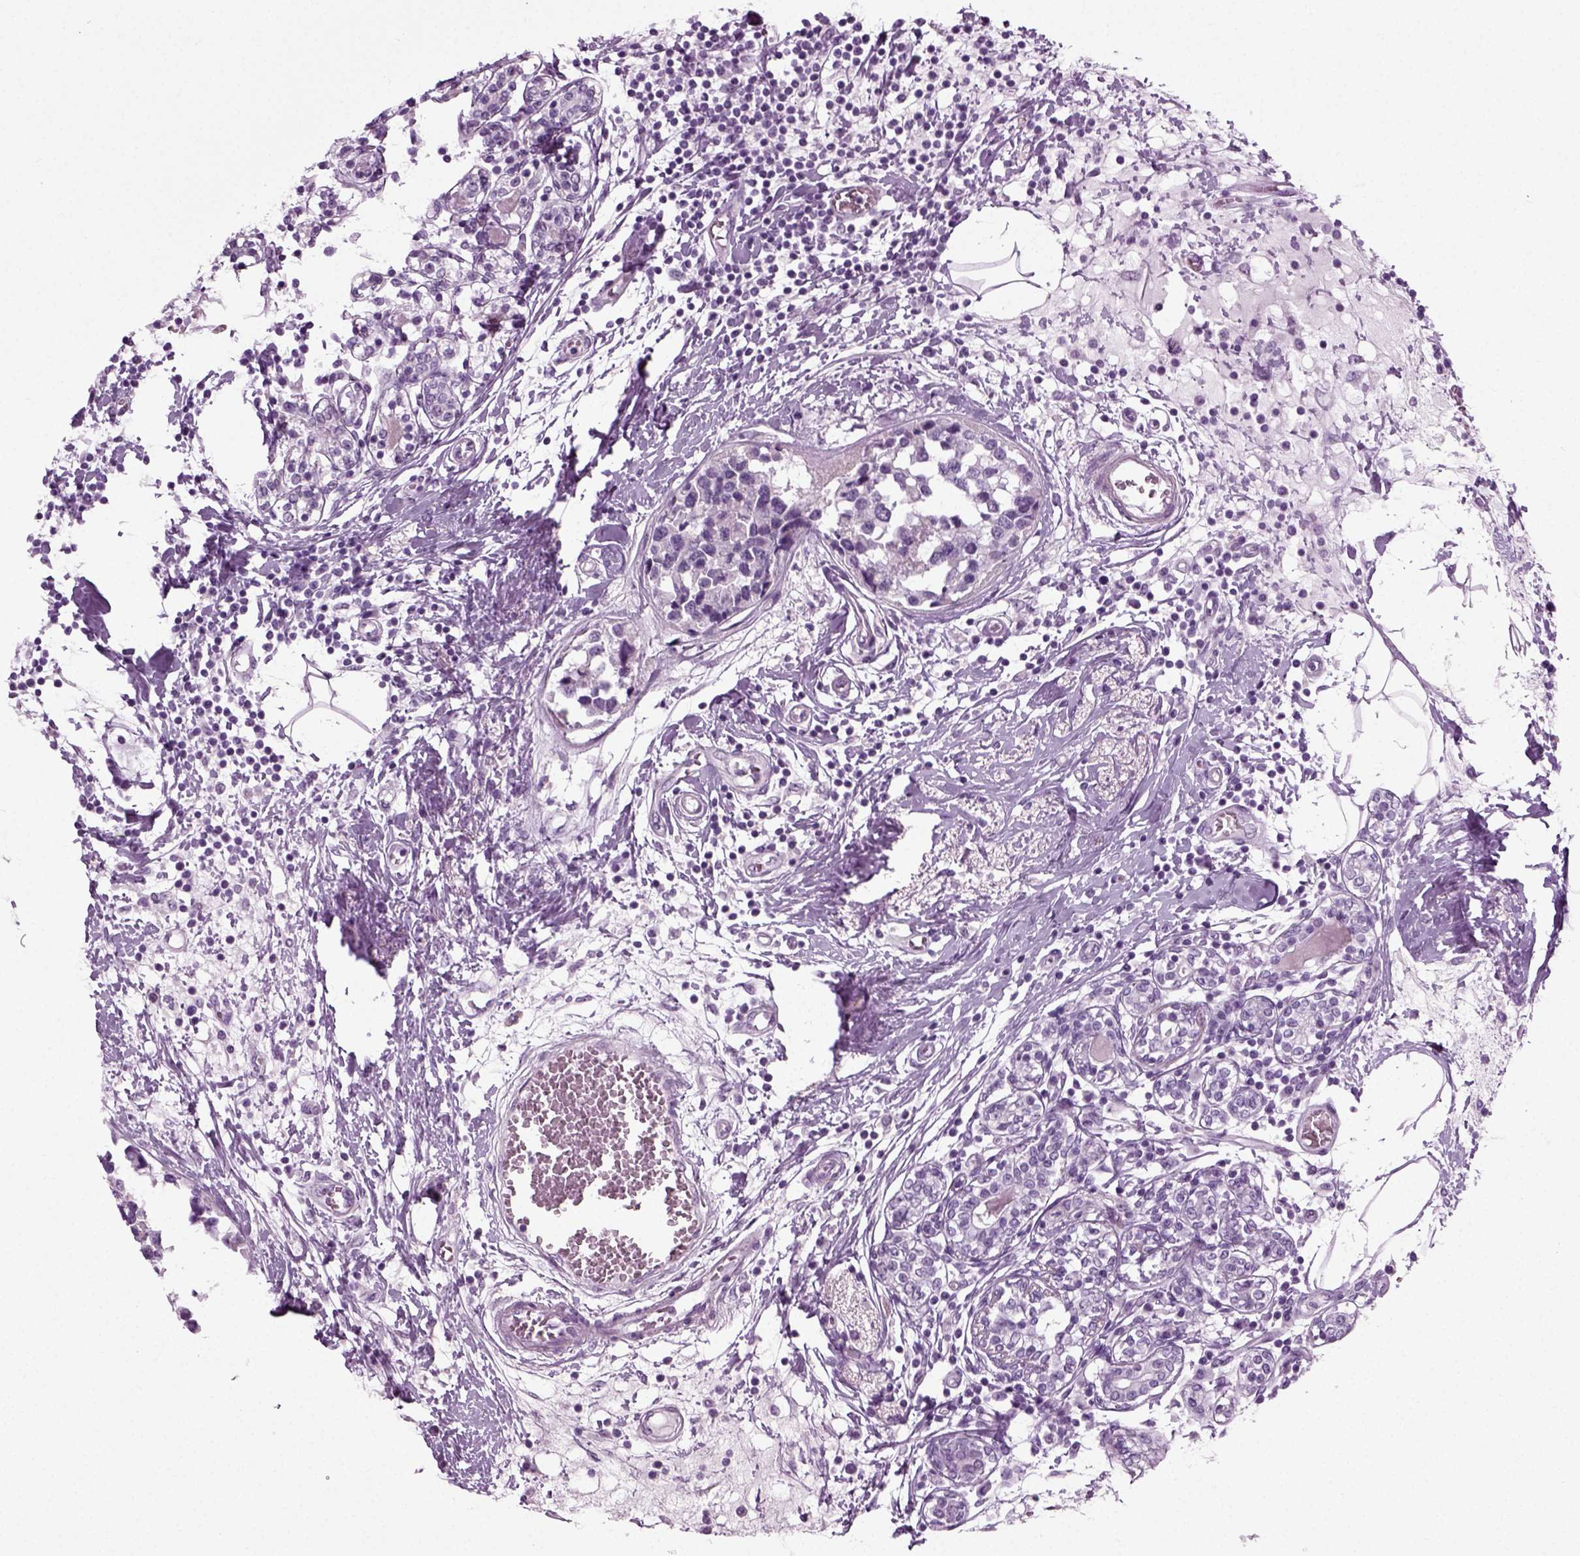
{"staining": {"intensity": "negative", "quantity": "none", "location": "none"}, "tissue": "breast cancer", "cell_type": "Tumor cells", "image_type": "cancer", "snomed": [{"axis": "morphology", "description": "Lobular carcinoma"}, {"axis": "topography", "description": "Breast"}], "caption": "This photomicrograph is of lobular carcinoma (breast) stained with IHC to label a protein in brown with the nuclei are counter-stained blue. There is no expression in tumor cells. The staining was performed using DAB (3,3'-diaminobenzidine) to visualize the protein expression in brown, while the nuclei were stained in blue with hematoxylin (Magnification: 20x).", "gene": "ZC2HC1C", "patient": {"sex": "female", "age": 59}}